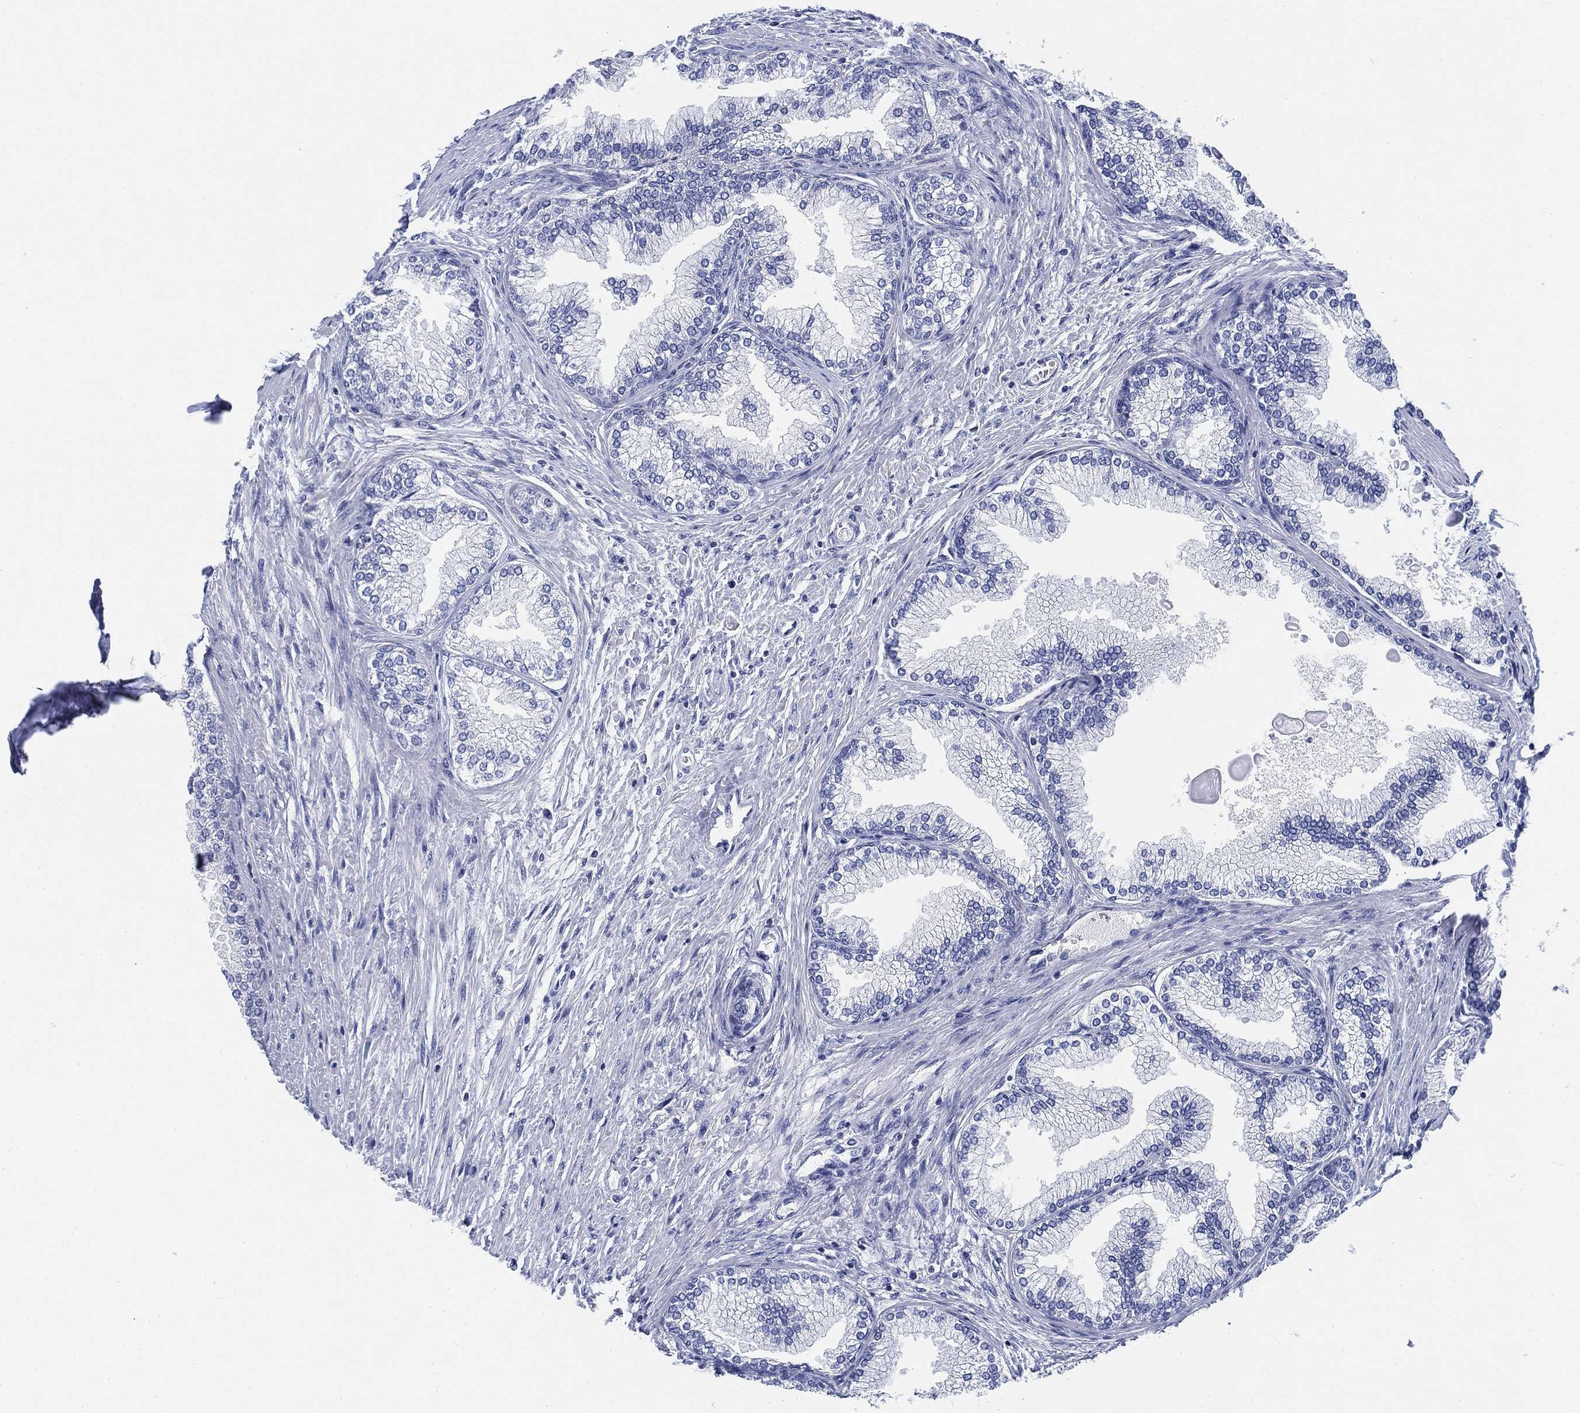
{"staining": {"intensity": "negative", "quantity": "none", "location": "none"}, "tissue": "prostate", "cell_type": "Glandular cells", "image_type": "normal", "snomed": [{"axis": "morphology", "description": "Normal tissue, NOS"}, {"axis": "topography", "description": "Prostate"}], "caption": "This micrograph is of normal prostate stained with immunohistochemistry to label a protein in brown with the nuclei are counter-stained blue. There is no staining in glandular cells. Brightfield microscopy of IHC stained with DAB (3,3'-diaminobenzidine) (brown) and hematoxylin (blue), captured at high magnification.", "gene": "FYB1", "patient": {"sex": "male", "age": 72}}